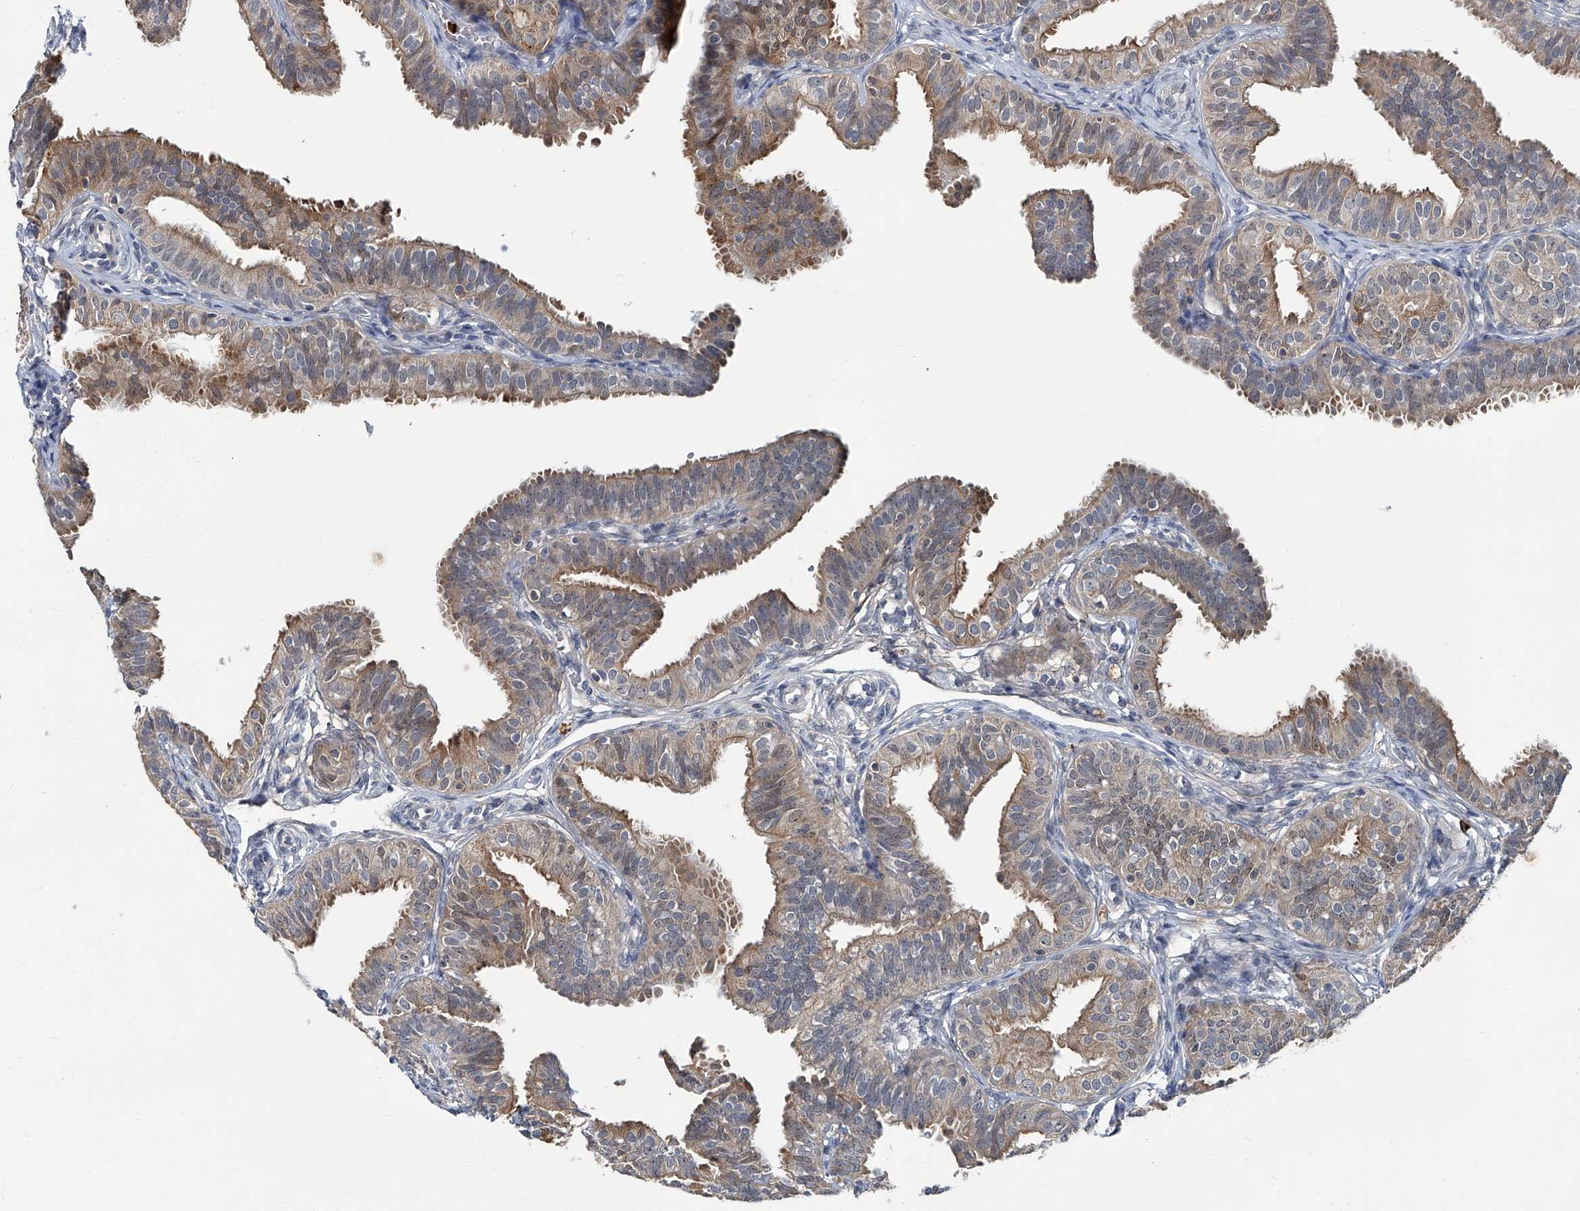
{"staining": {"intensity": "moderate", "quantity": ">75%", "location": "cytoplasmic/membranous"}, "tissue": "fallopian tube", "cell_type": "Glandular cells", "image_type": "normal", "snomed": [{"axis": "morphology", "description": "Normal tissue, NOS"}, {"axis": "topography", "description": "Fallopian tube"}], "caption": "IHC micrograph of normal human fallopian tube stained for a protein (brown), which reveals medium levels of moderate cytoplasmic/membranous positivity in approximately >75% of glandular cells.", "gene": "AKNAD1", "patient": {"sex": "female", "age": 35}}